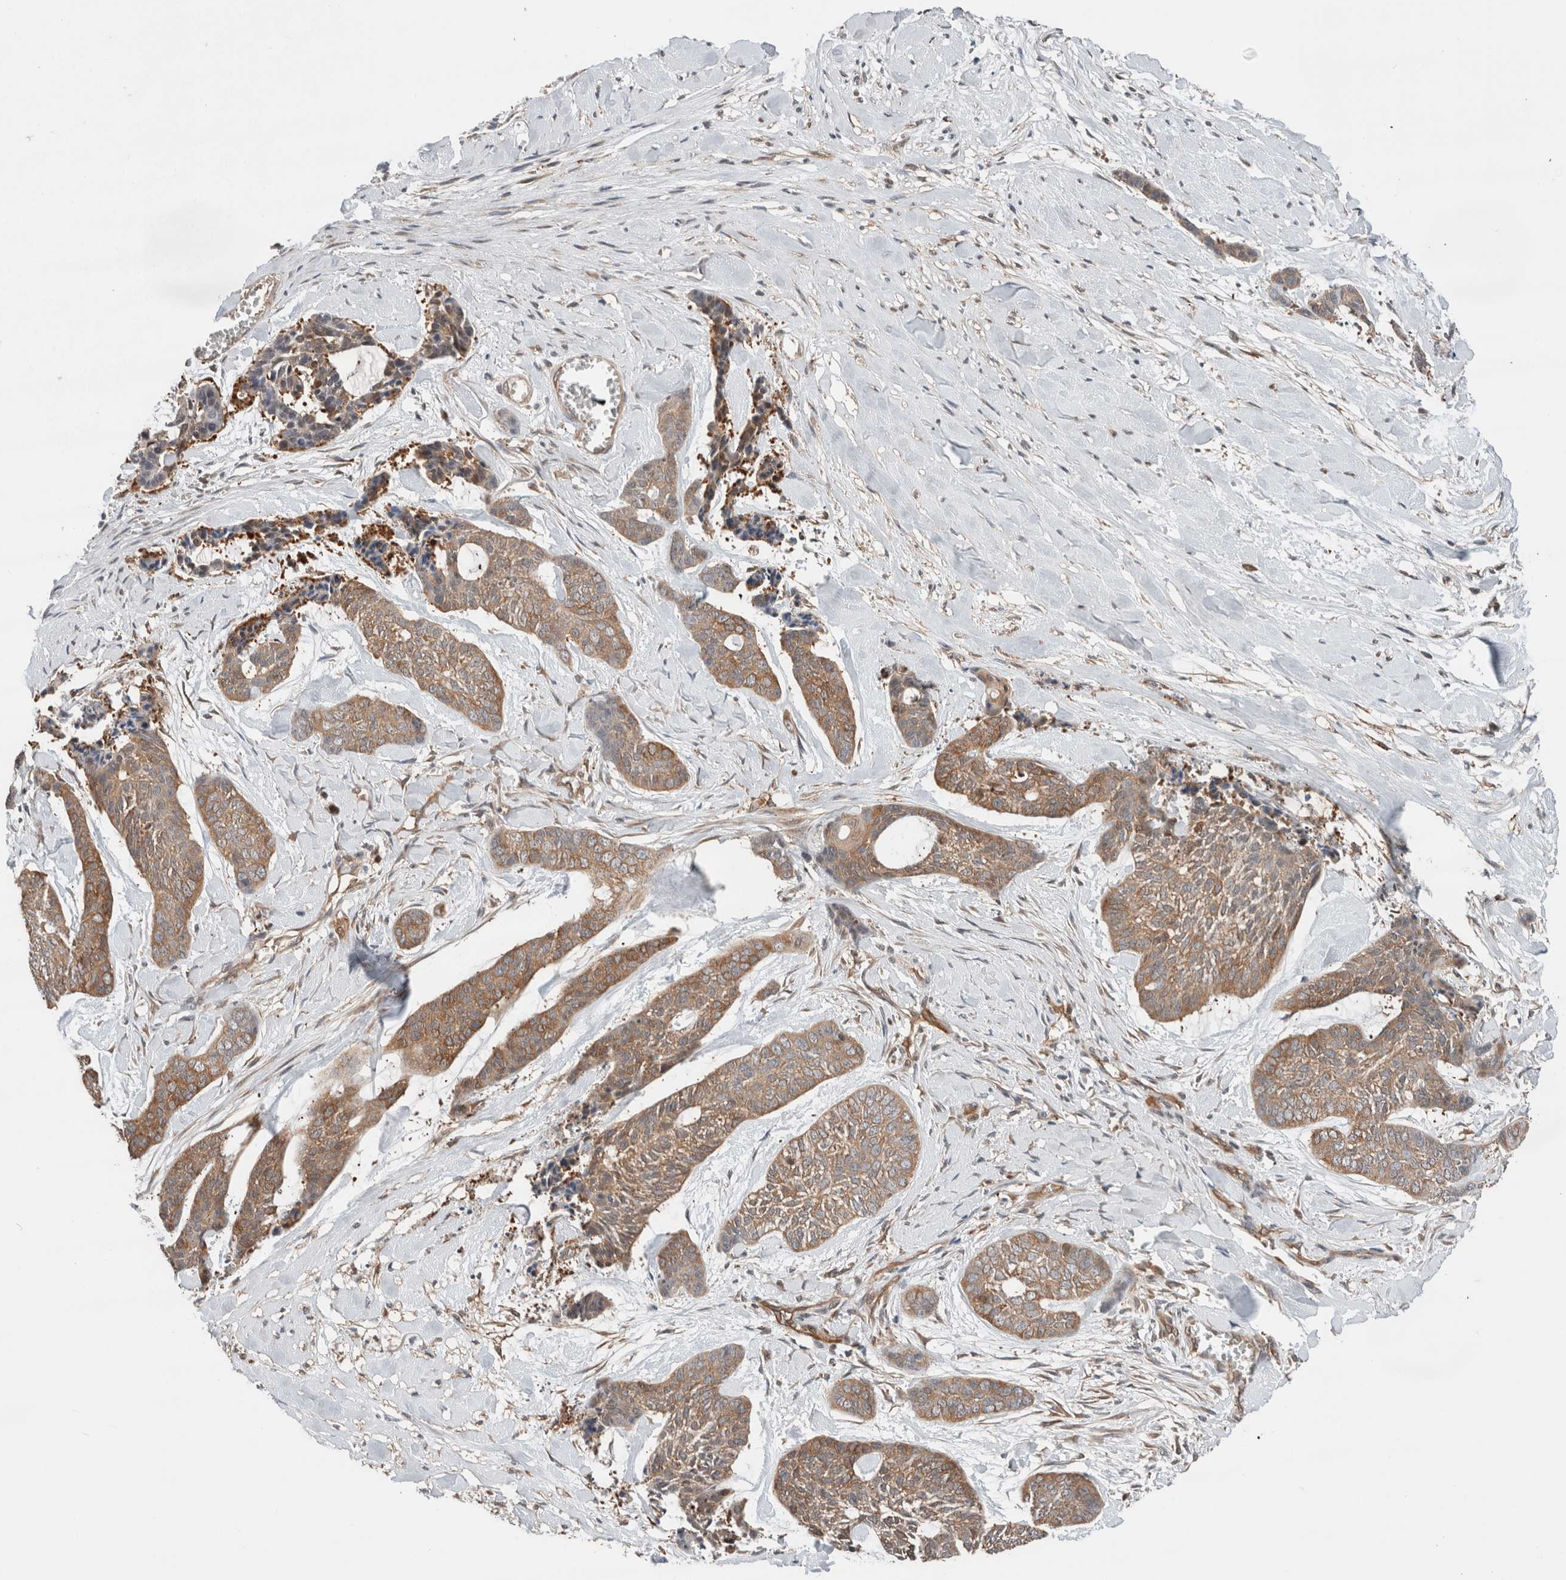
{"staining": {"intensity": "moderate", "quantity": ">75%", "location": "cytoplasmic/membranous"}, "tissue": "skin cancer", "cell_type": "Tumor cells", "image_type": "cancer", "snomed": [{"axis": "morphology", "description": "Basal cell carcinoma"}, {"axis": "topography", "description": "Skin"}], "caption": "An IHC histopathology image of tumor tissue is shown. Protein staining in brown shows moderate cytoplasmic/membranous positivity in skin cancer (basal cell carcinoma) within tumor cells. Nuclei are stained in blue.", "gene": "XPNPEP1", "patient": {"sex": "female", "age": 64}}